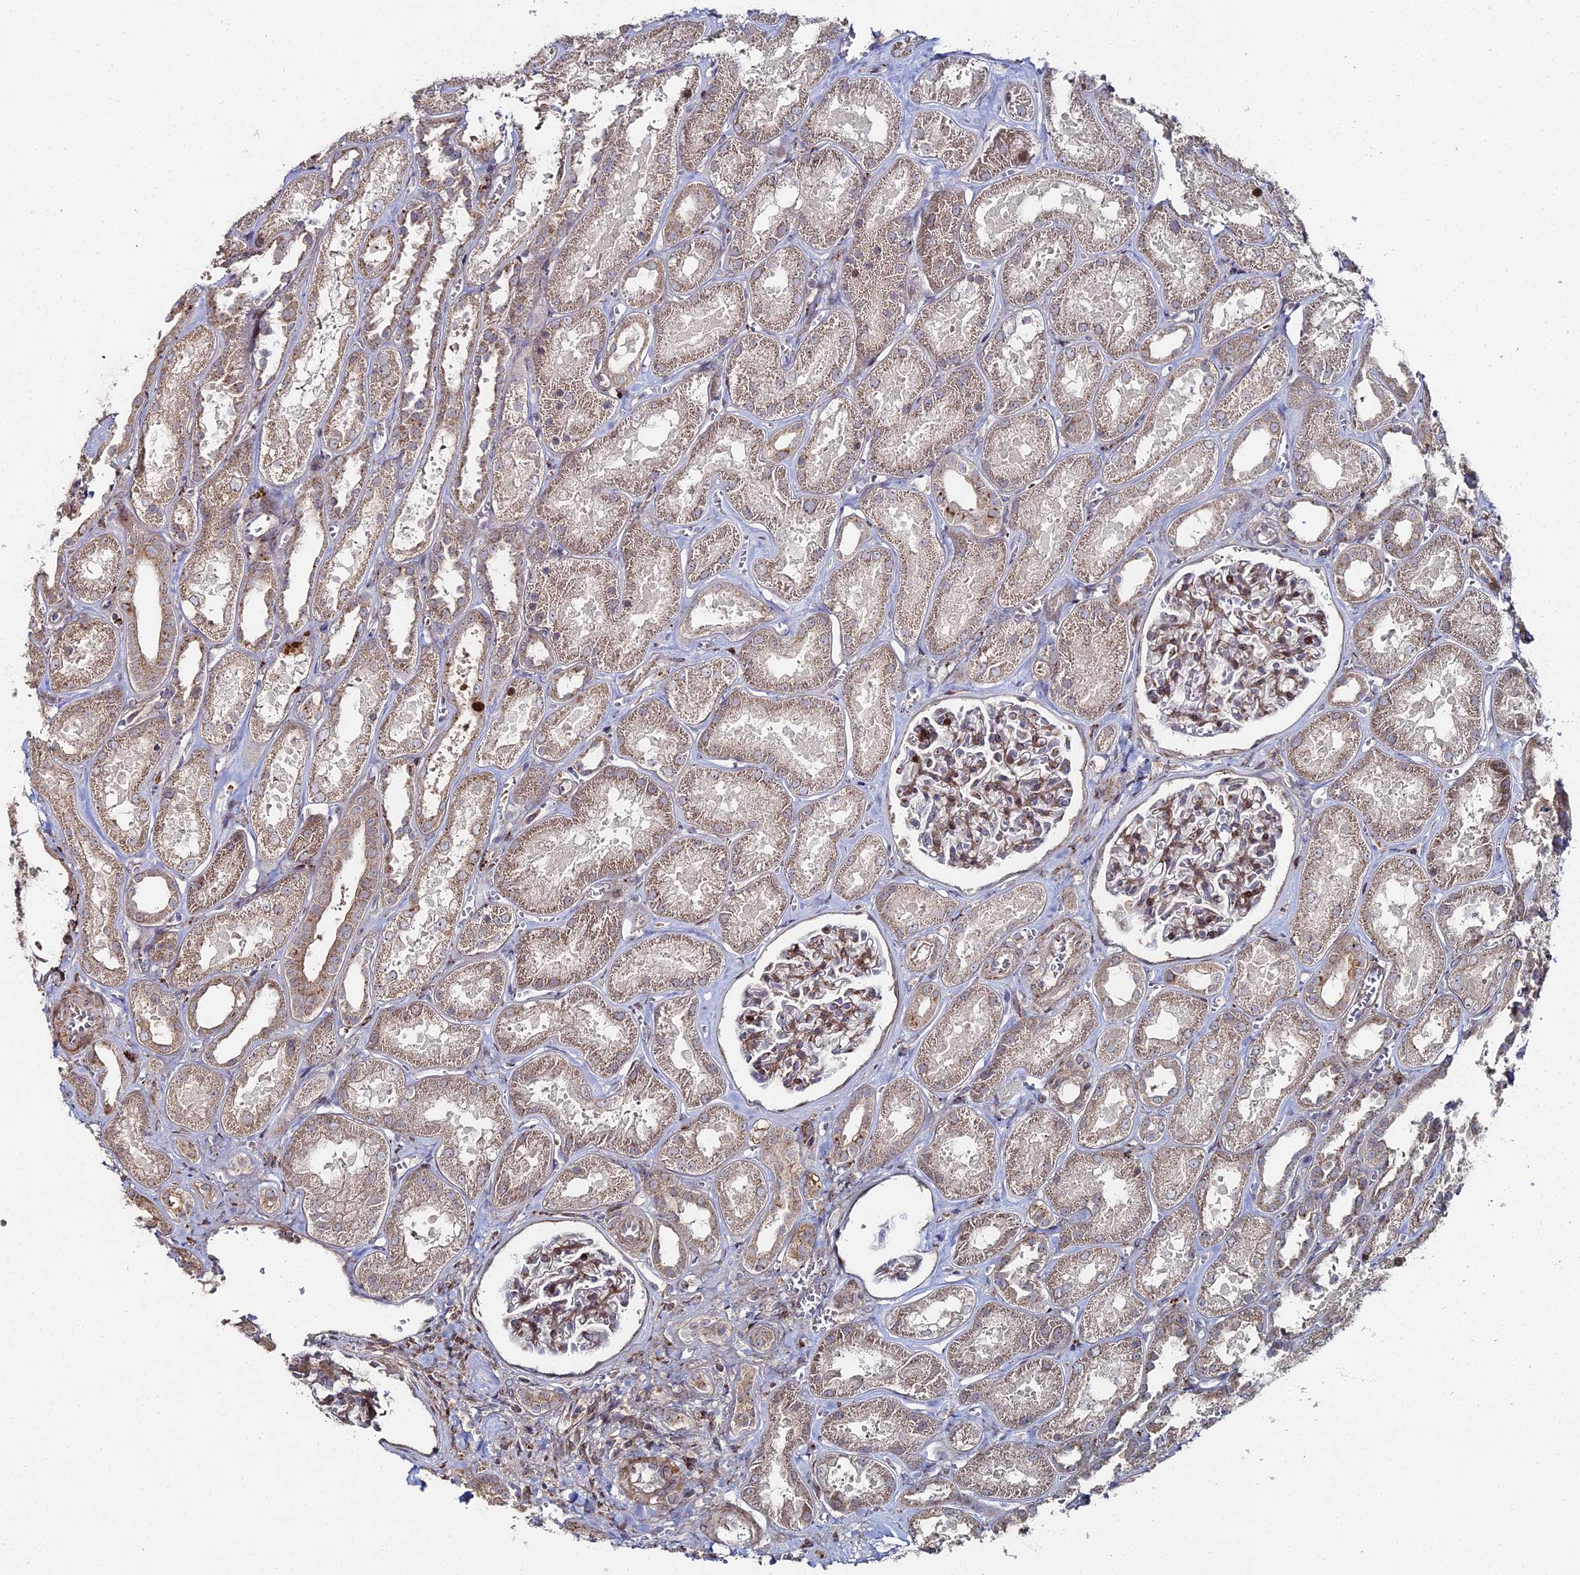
{"staining": {"intensity": "weak", "quantity": "25%-75%", "location": "cytoplasmic/membranous"}, "tissue": "kidney", "cell_type": "Cells in glomeruli", "image_type": "normal", "snomed": [{"axis": "morphology", "description": "Normal tissue, NOS"}, {"axis": "morphology", "description": "Adenocarcinoma, NOS"}, {"axis": "topography", "description": "Kidney"}], "caption": "Immunohistochemistry (IHC) histopathology image of unremarkable human kidney stained for a protein (brown), which shows low levels of weak cytoplasmic/membranous expression in approximately 25%-75% of cells in glomeruli.", "gene": "SGMS1", "patient": {"sex": "female", "age": 68}}